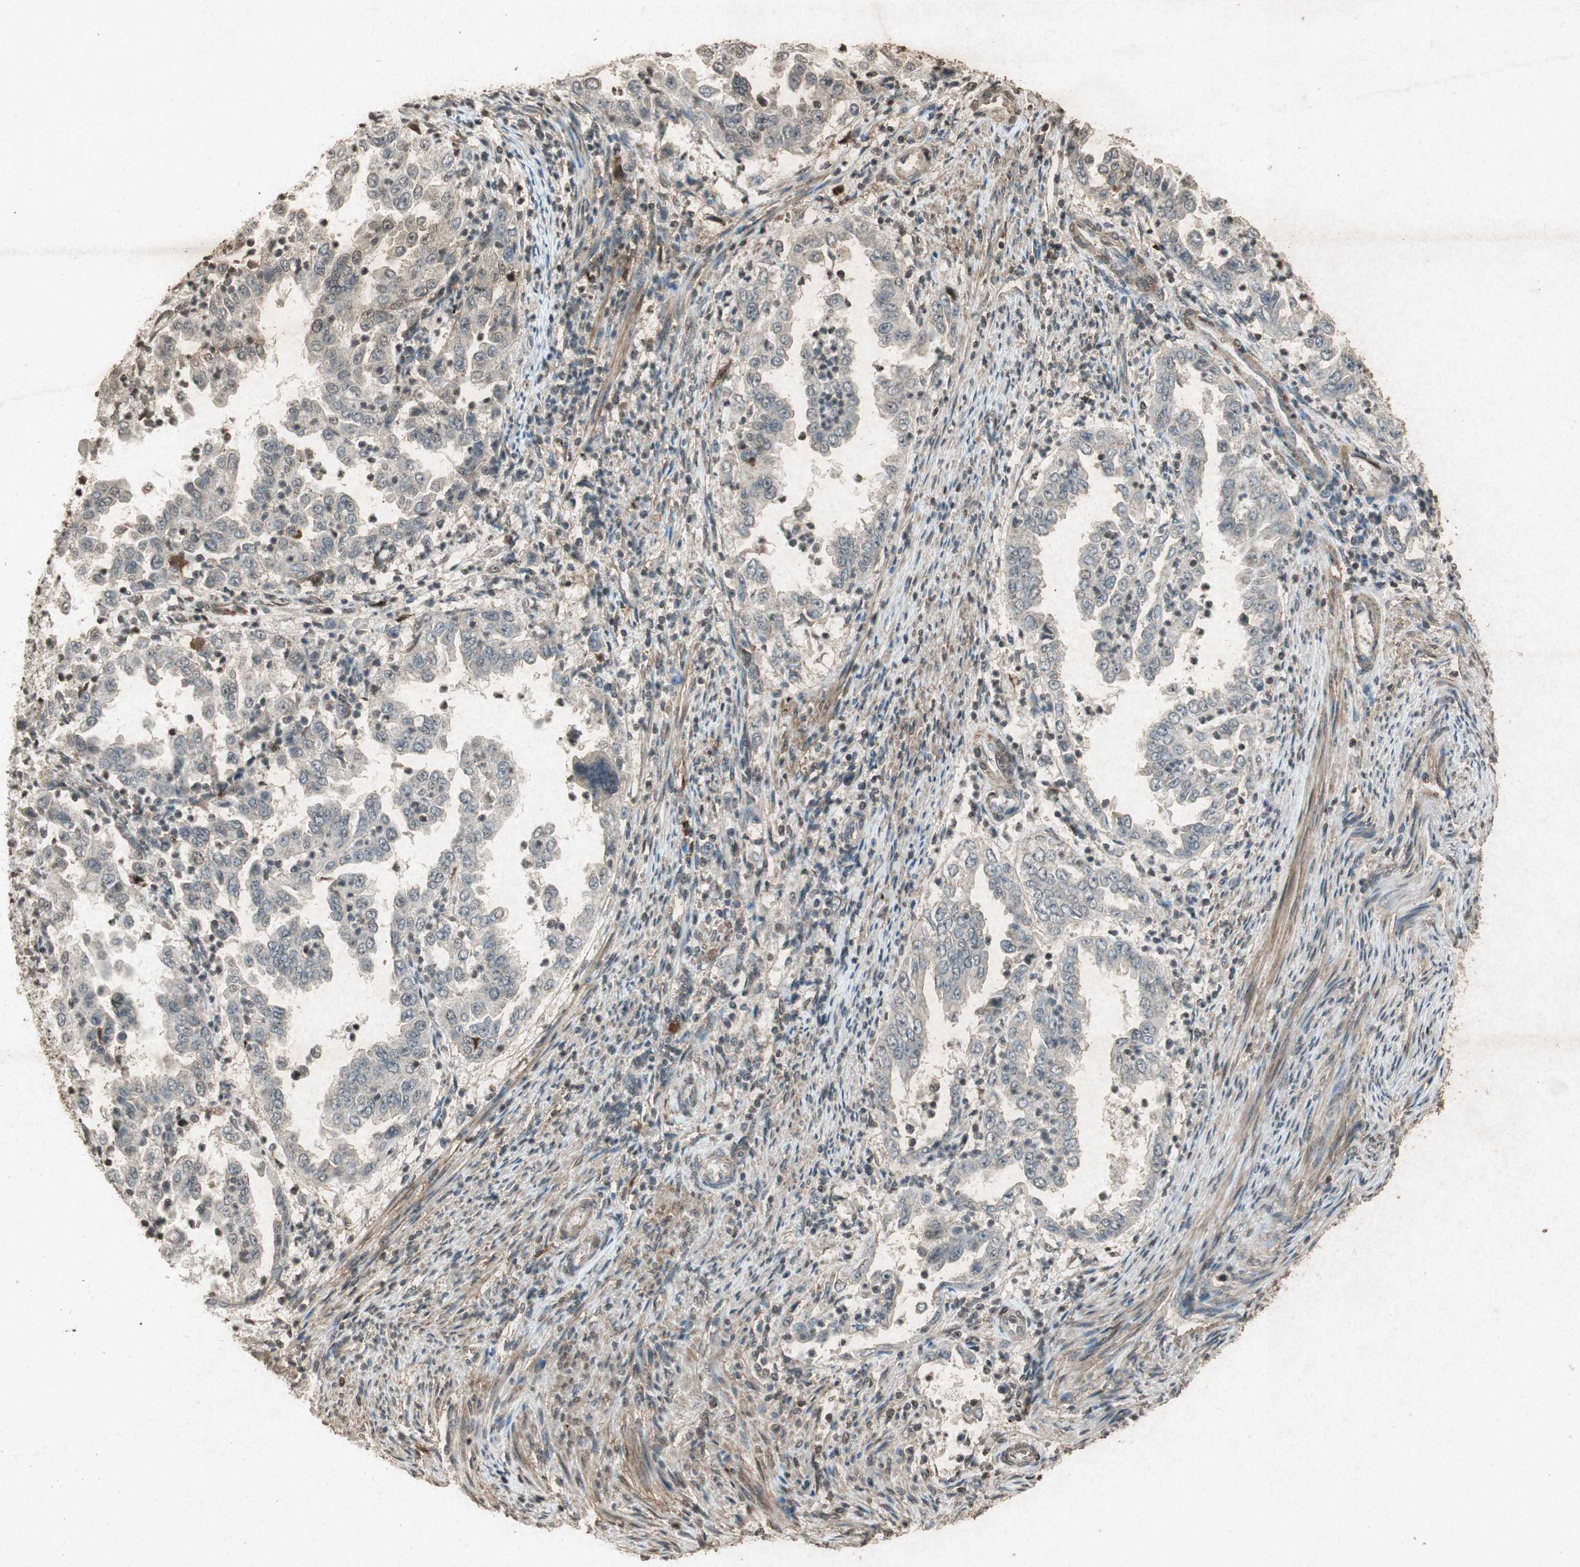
{"staining": {"intensity": "negative", "quantity": "none", "location": "none"}, "tissue": "endometrial cancer", "cell_type": "Tumor cells", "image_type": "cancer", "snomed": [{"axis": "morphology", "description": "Adenocarcinoma, NOS"}, {"axis": "topography", "description": "Endometrium"}], "caption": "Immunohistochemistry (IHC) micrograph of neoplastic tissue: adenocarcinoma (endometrial) stained with DAB demonstrates no significant protein positivity in tumor cells.", "gene": "PRKG1", "patient": {"sex": "female", "age": 85}}